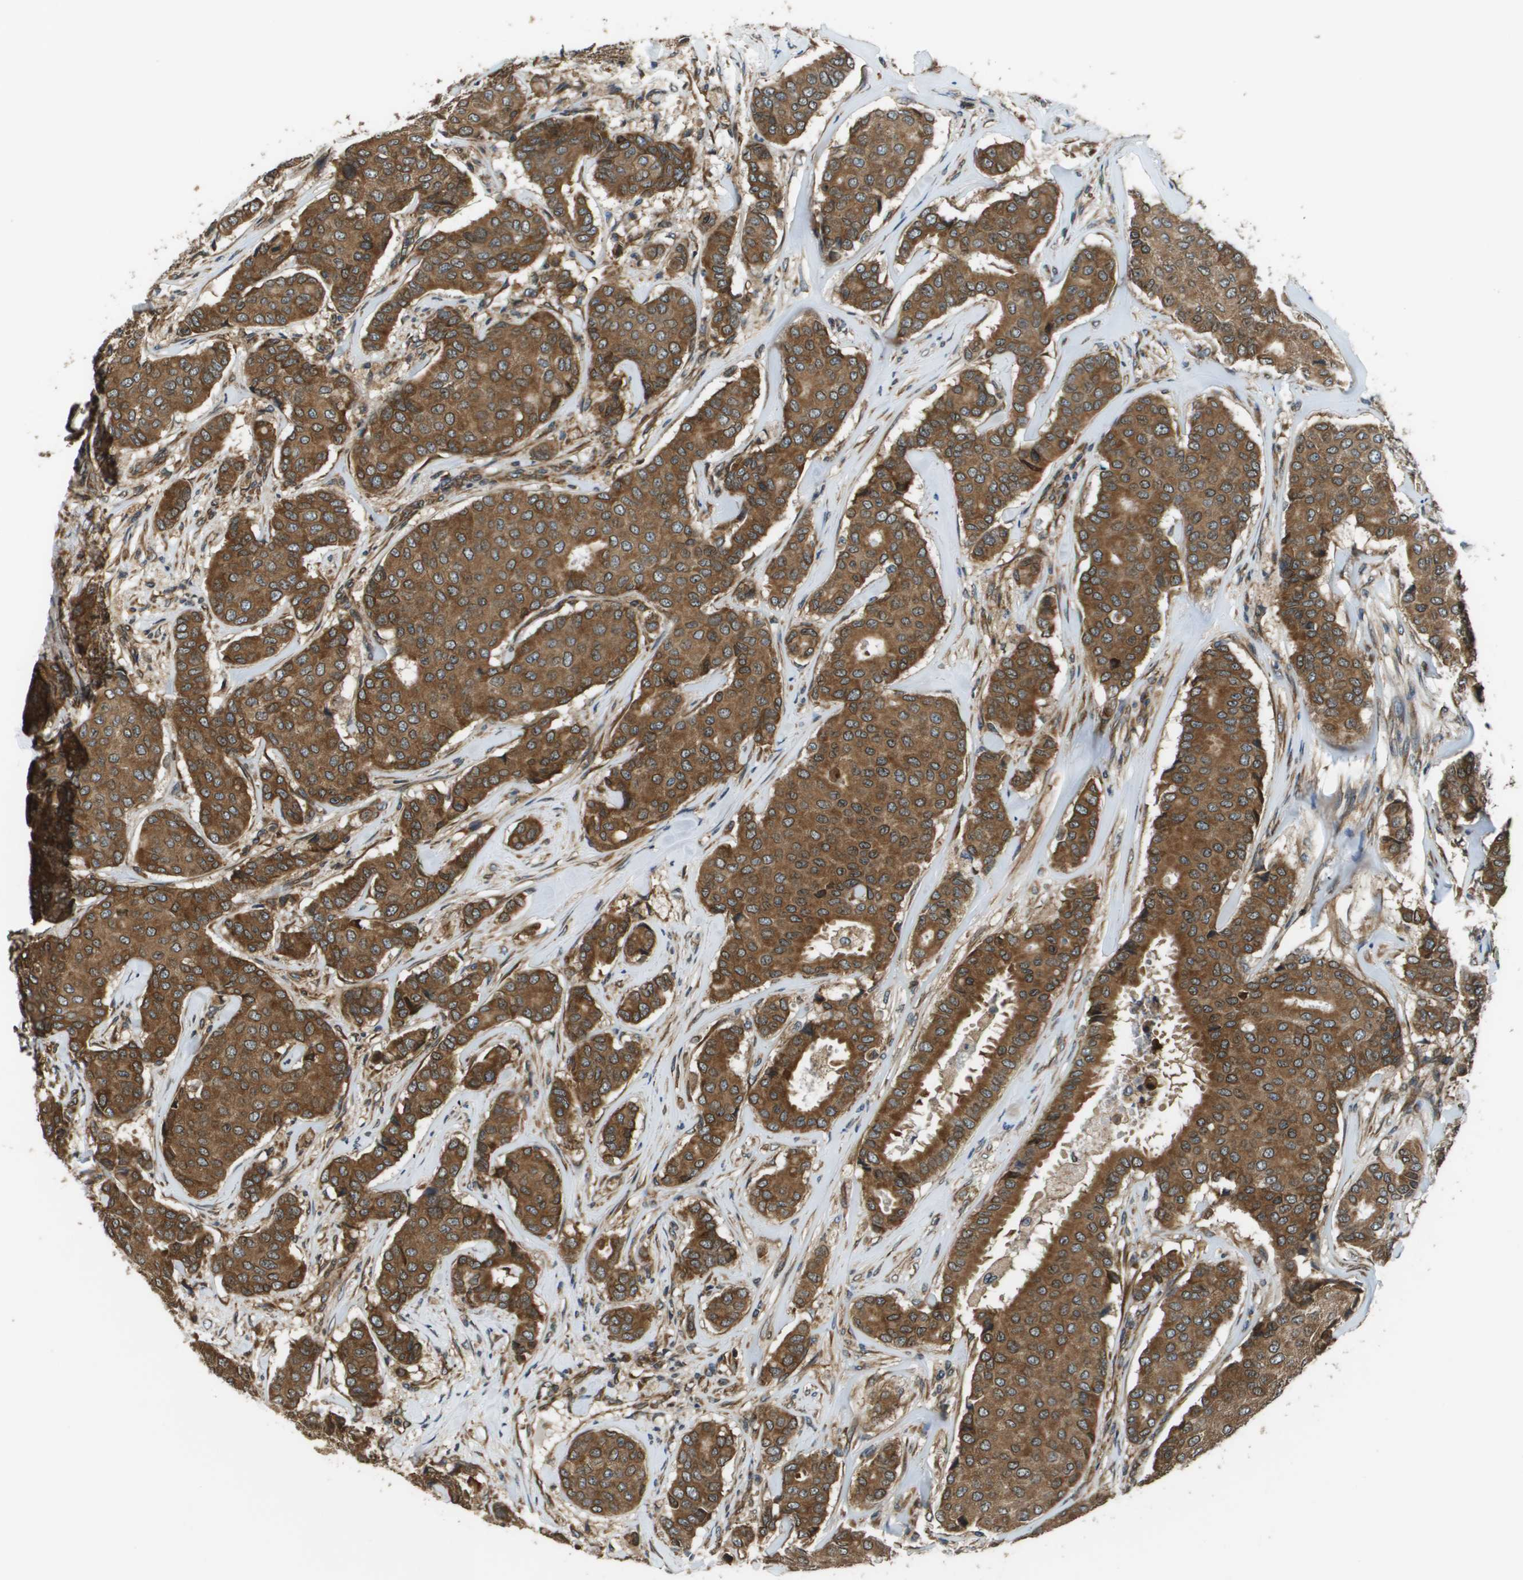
{"staining": {"intensity": "strong", "quantity": ">75%", "location": "cytoplasmic/membranous"}, "tissue": "breast cancer", "cell_type": "Tumor cells", "image_type": "cancer", "snomed": [{"axis": "morphology", "description": "Duct carcinoma"}, {"axis": "topography", "description": "Breast"}], "caption": "Human breast invasive ductal carcinoma stained with a protein marker displays strong staining in tumor cells.", "gene": "SEC62", "patient": {"sex": "female", "age": 75}}